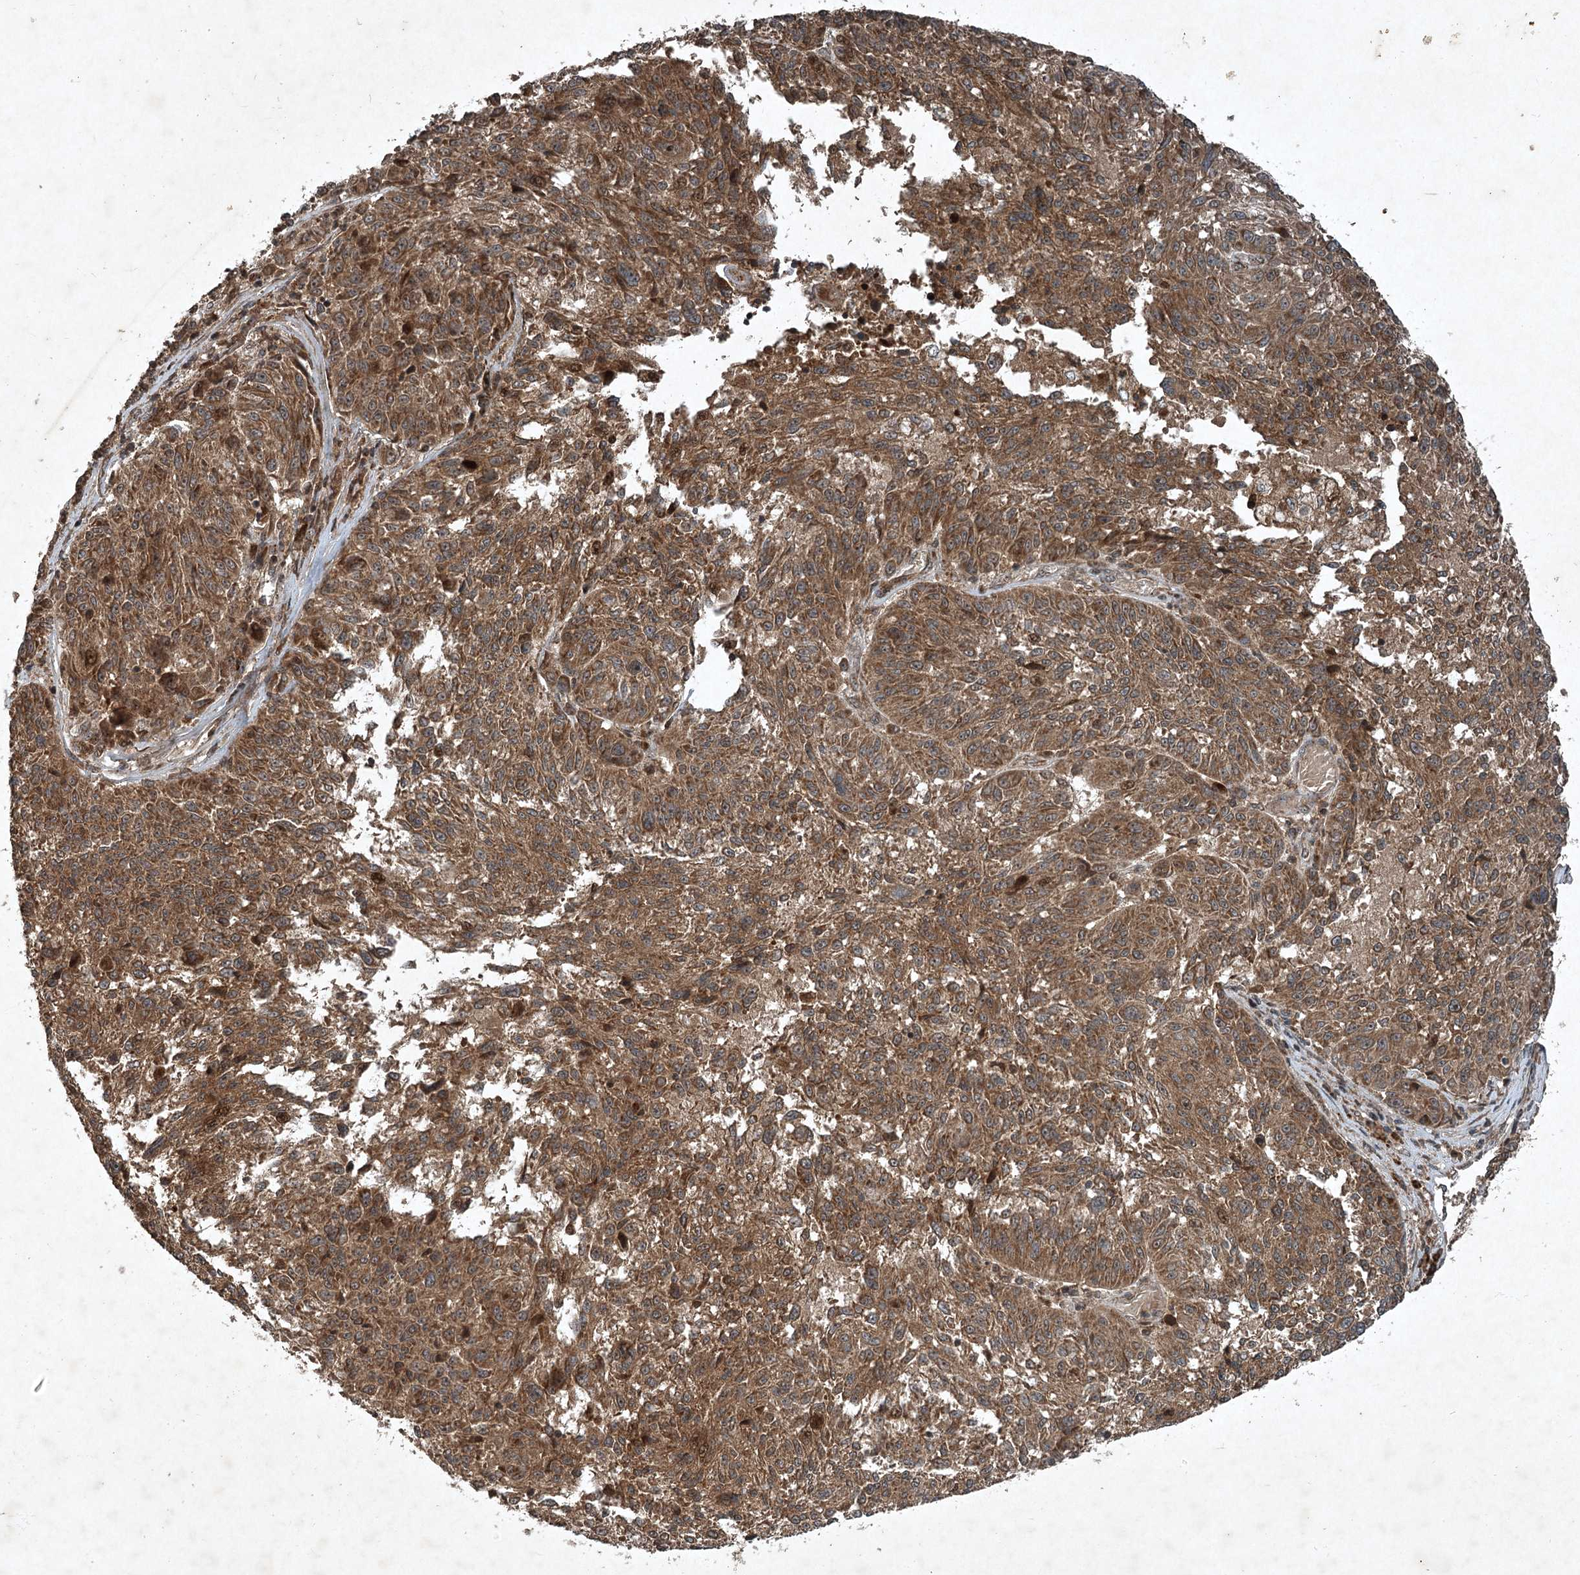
{"staining": {"intensity": "moderate", "quantity": ">75%", "location": "cytoplasmic/membranous"}, "tissue": "melanoma", "cell_type": "Tumor cells", "image_type": "cancer", "snomed": [{"axis": "morphology", "description": "Malignant melanoma, NOS"}, {"axis": "topography", "description": "Skin"}], "caption": "A medium amount of moderate cytoplasmic/membranous positivity is identified in about >75% of tumor cells in malignant melanoma tissue.", "gene": "UNC93A", "patient": {"sex": "male", "age": 53}}